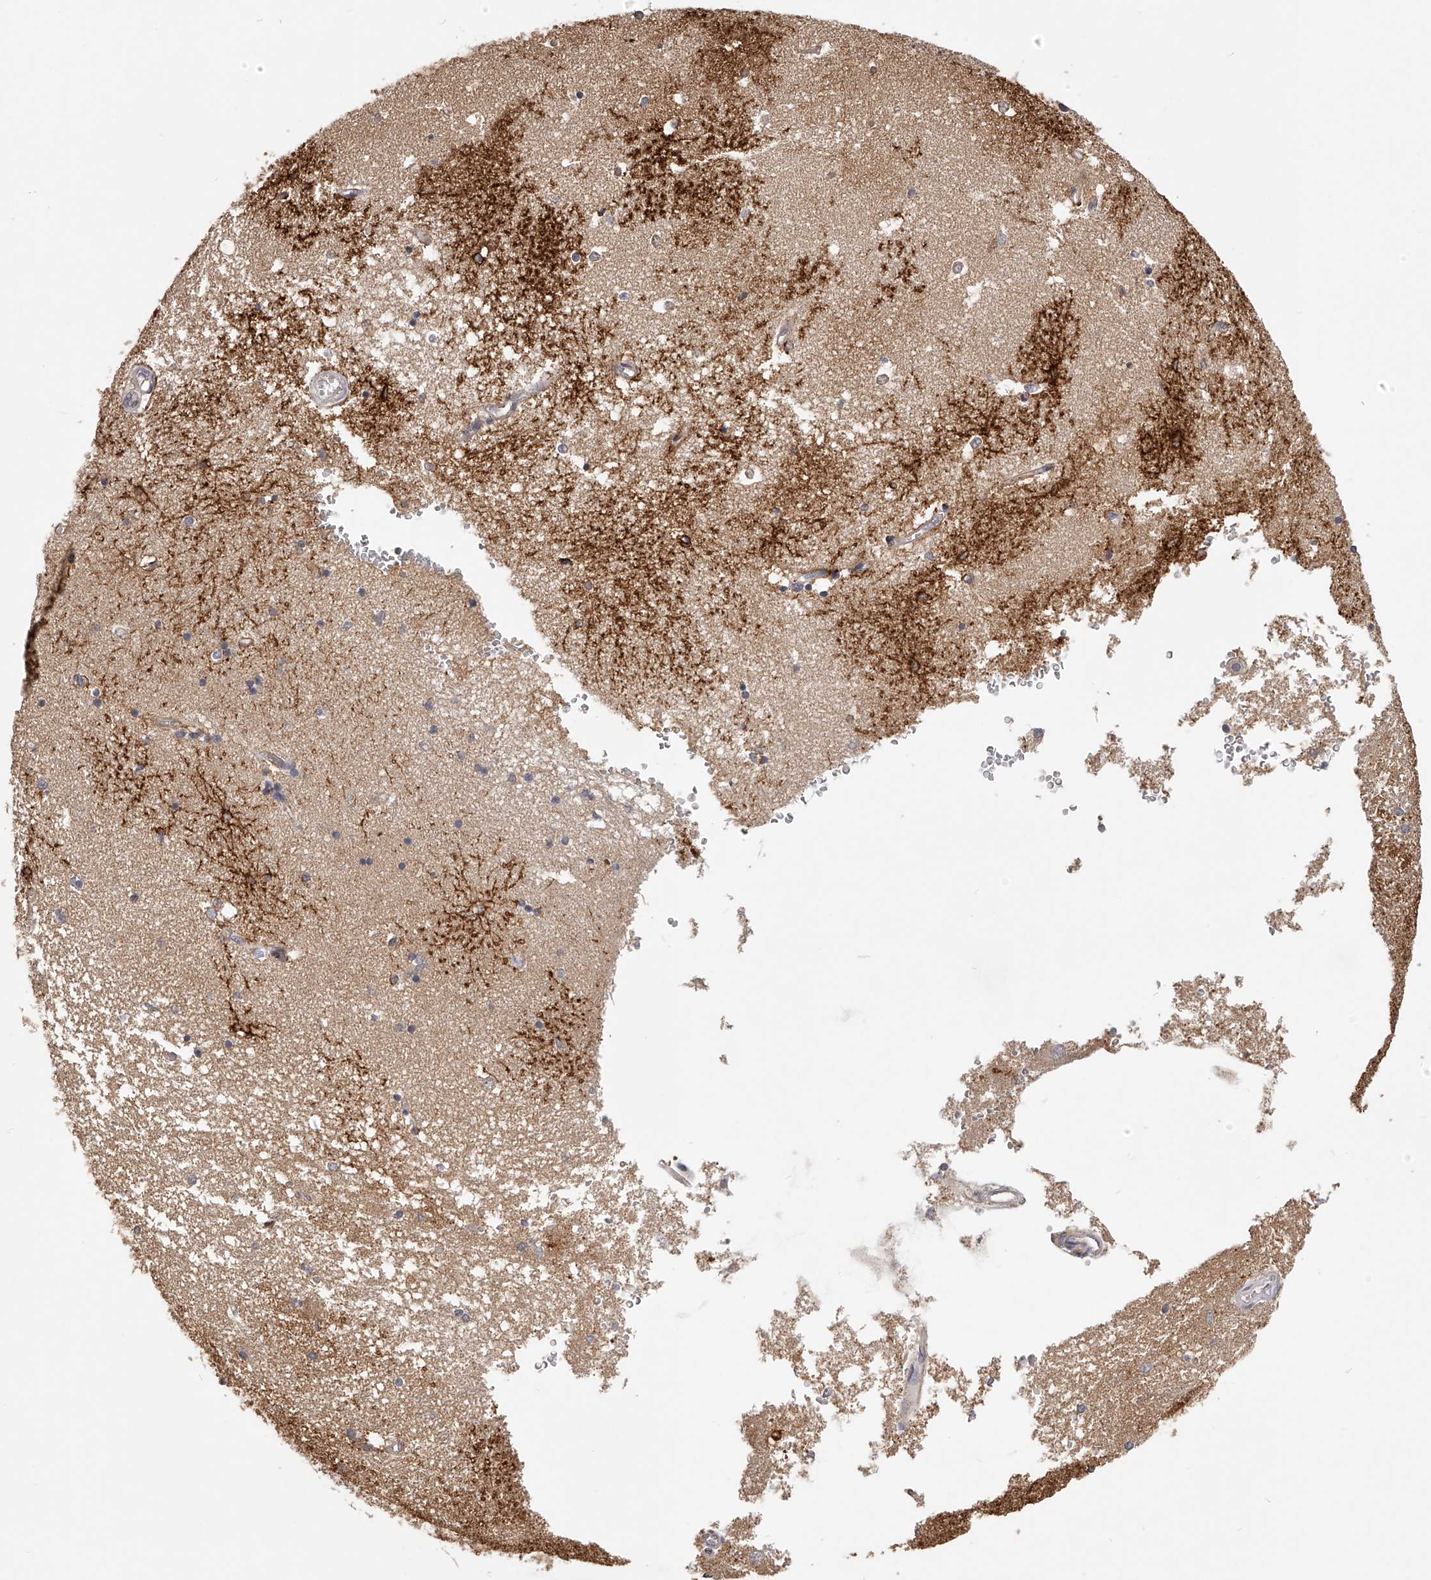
{"staining": {"intensity": "strong", "quantity": "<25%", "location": "cytoplasmic/membranous"}, "tissue": "hippocampus", "cell_type": "Glial cells", "image_type": "normal", "snomed": [{"axis": "morphology", "description": "Normal tissue, NOS"}, {"axis": "topography", "description": "Hippocampus"}], "caption": "Immunohistochemical staining of unremarkable hippocampus exhibits <25% levels of strong cytoplasmic/membranous protein expression in about <25% of glial cells. (DAB = brown stain, brightfield microscopy at high magnification).", "gene": "ZNF582", "patient": {"sex": "male", "age": 45}}